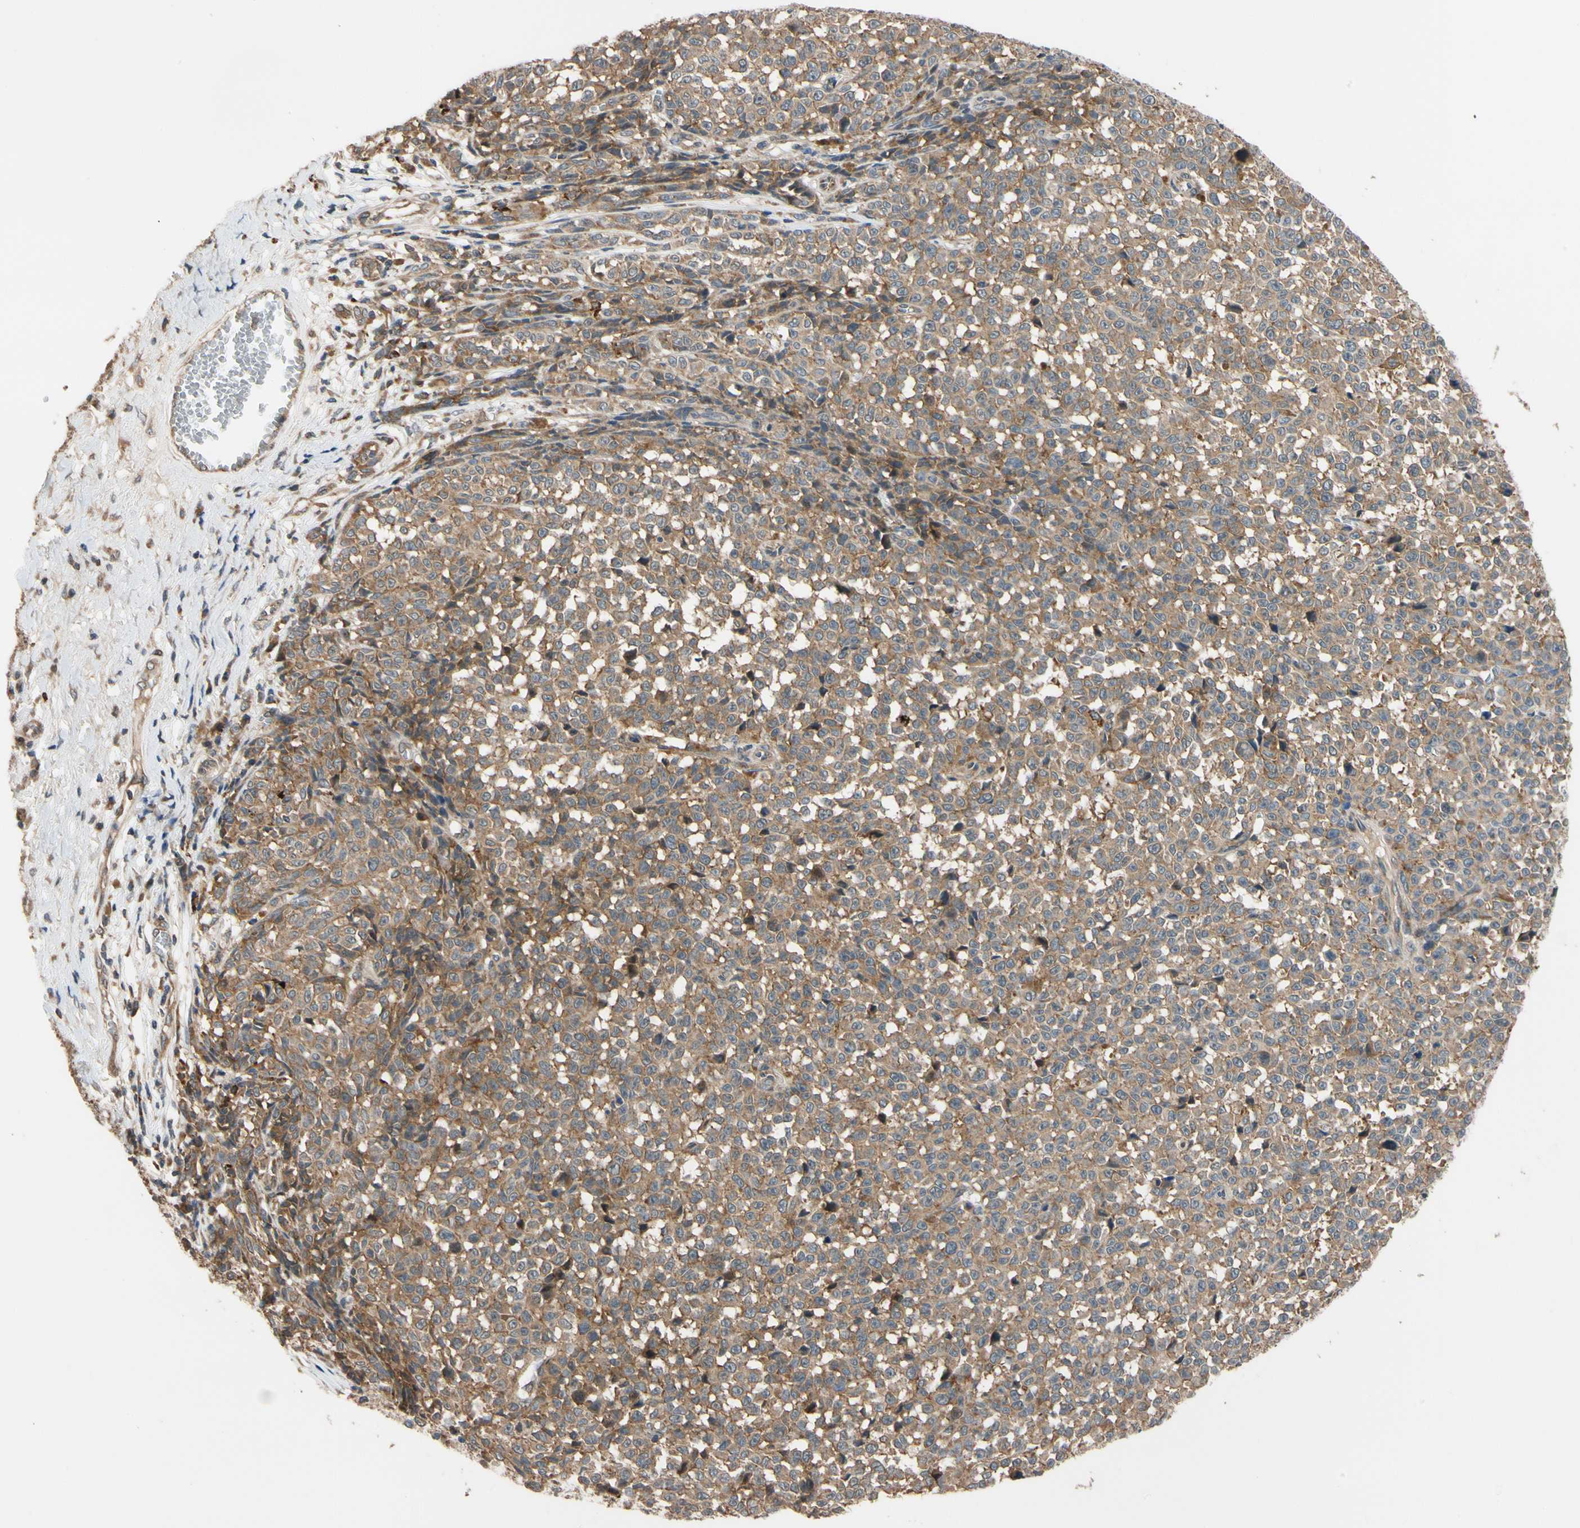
{"staining": {"intensity": "moderate", "quantity": "25%-75%", "location": "cytoplasmic/membranous"}, "tissue": "melanoma", "cell_type": "Tumor cells", "image_type": "cancer", "snomed": [{"axis": "morphology", "description": "Malignant melanoma, NOS"}, {"axis": "topography", "description": "Skin"}], "caption": "Tumor cells display medium levels of moderate cytoplasmic/membranous expression in about 25%-75% of cells in human melanoma.", "gene": "ANKHD1", "patient": {"sex": "female", "age": 82}}